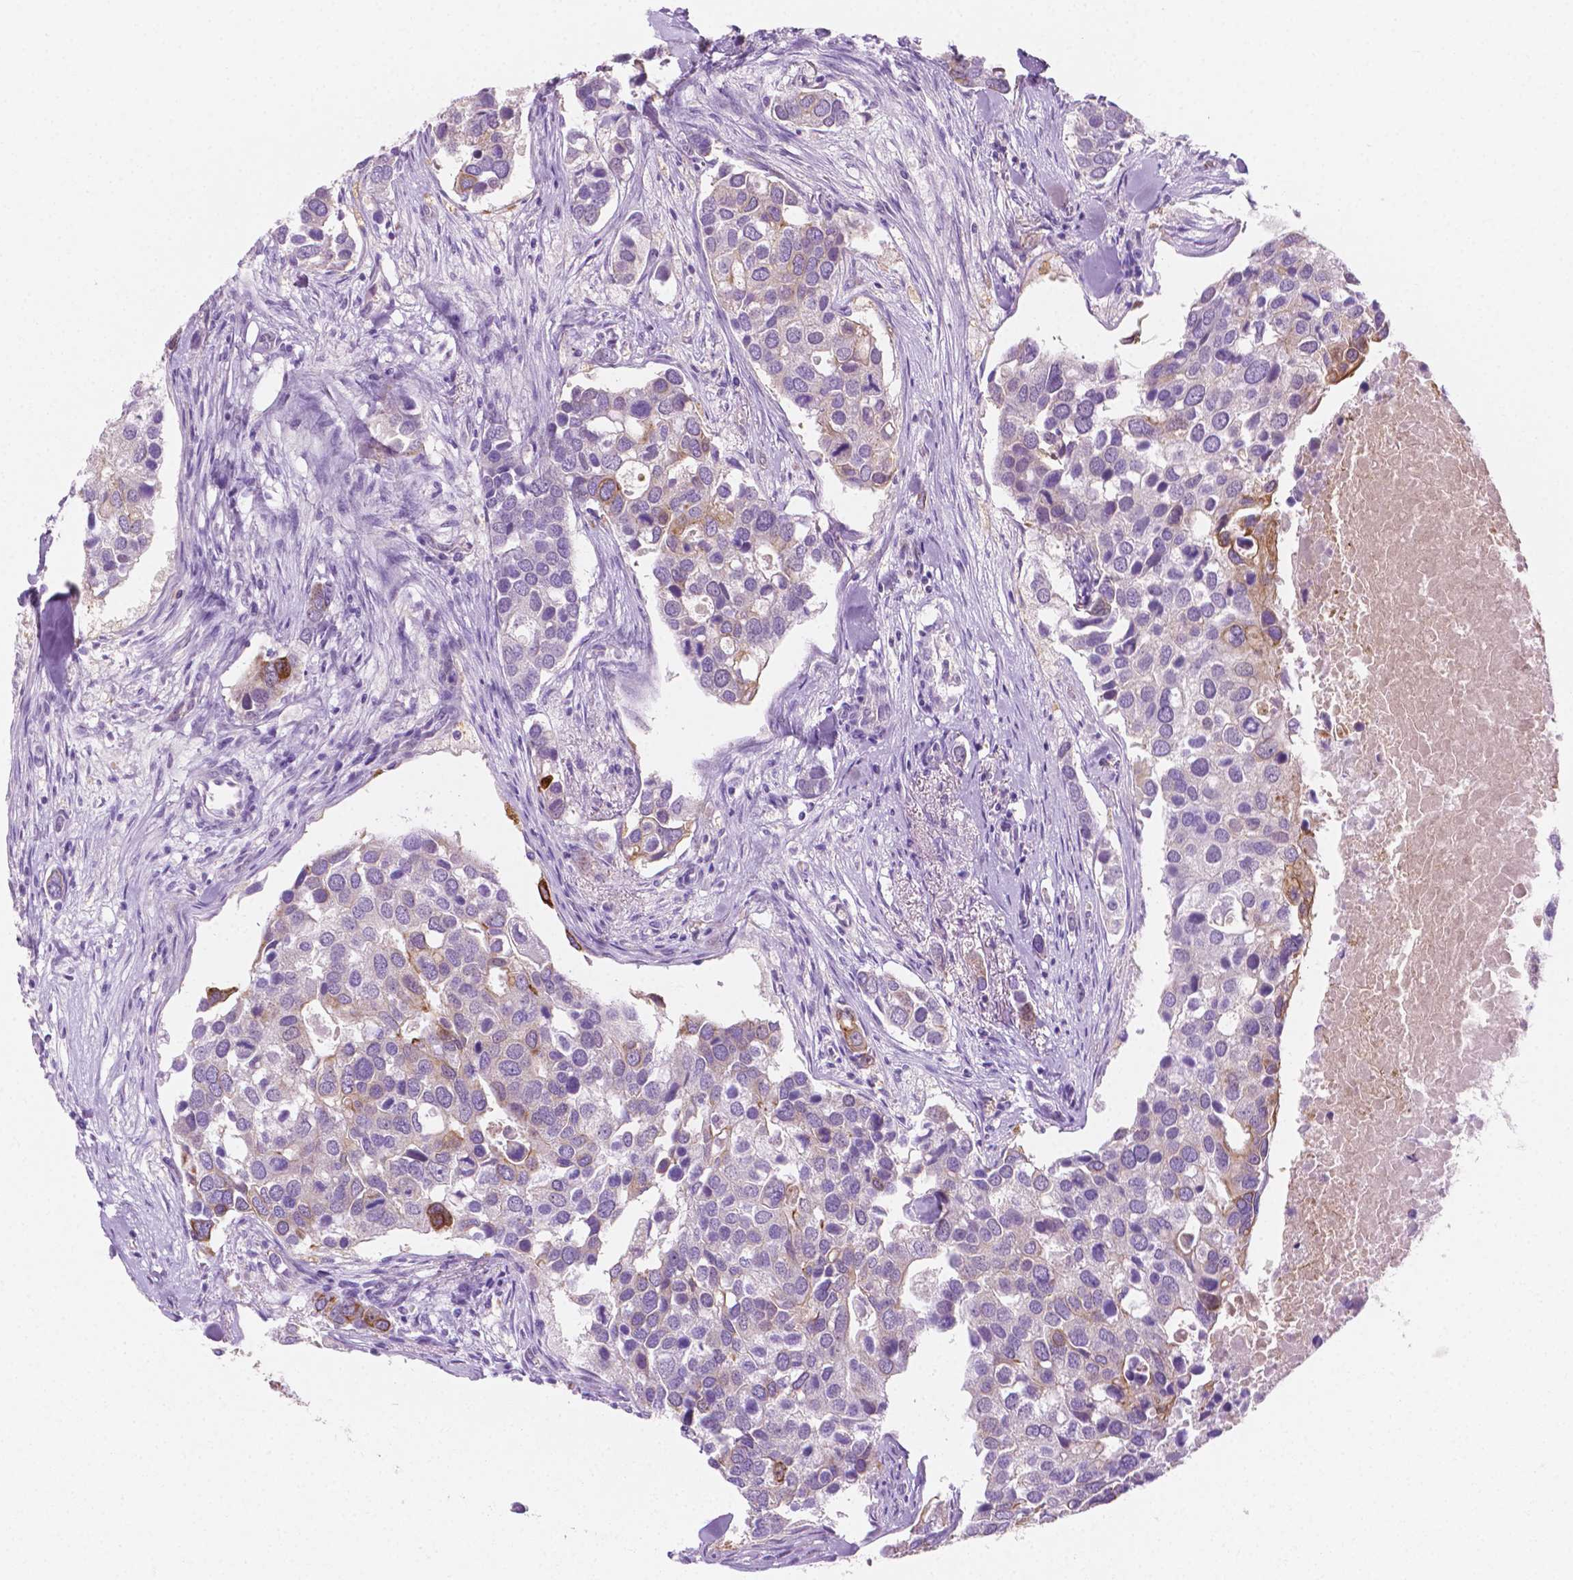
{"staining": {"intensity": "weak", "quantity": "<25%", "location": "cytoplasmic/membranous"}, "tissue": "breast cancer", "cell_type": "Tumor cells", "image_type": "cancer", "snomed": [{"axis": "morphology", "description": "Duct carcinoma"}, {"axis": "topography", "description": "Breast"}], "caption": "Tumor cells show no significant expression in invasive ductal carcinoma (breast).", "gene": "EPPK1", "patient": {"sex": "female", "age": 83}}